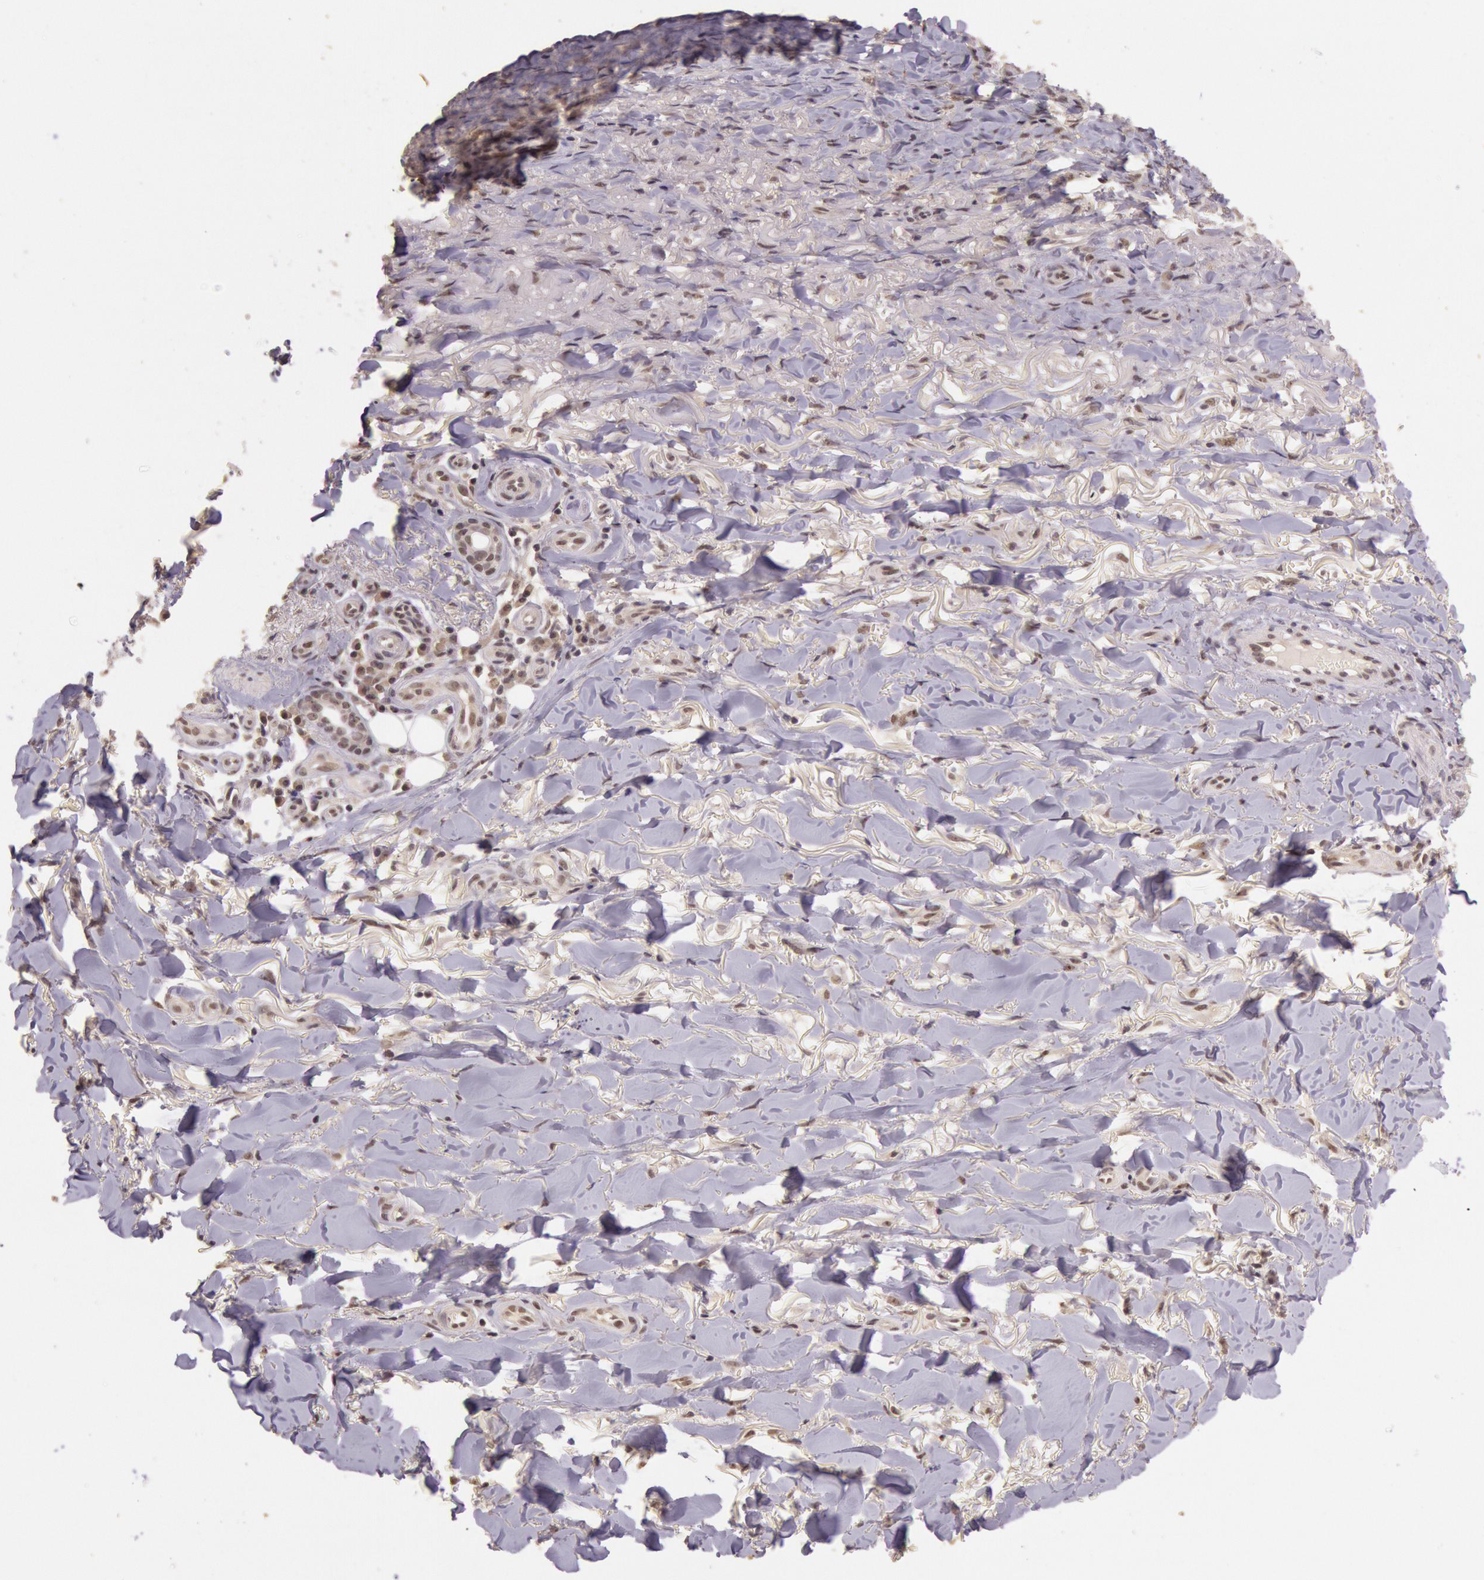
{"staining": {"intensity": "negative", "quantity": "none", "location": "none"}, "tissue": "skin cancer", "cell_type": "Tumor cells", "image_type": "cancer", "snomed": [{"axis": "morphology", "description": "Basal cell carcinoma"}, {"axis": "topography", "description": "Skin"}], "caption": "Skin cancer was stained to show a protein in brown. There is no significant staining in tumor cells. (DAB IHC visualized using brightfield microscopy, high magnification).", "gene": "RTL10", "patient": {"sex": "male", "age": 81}}